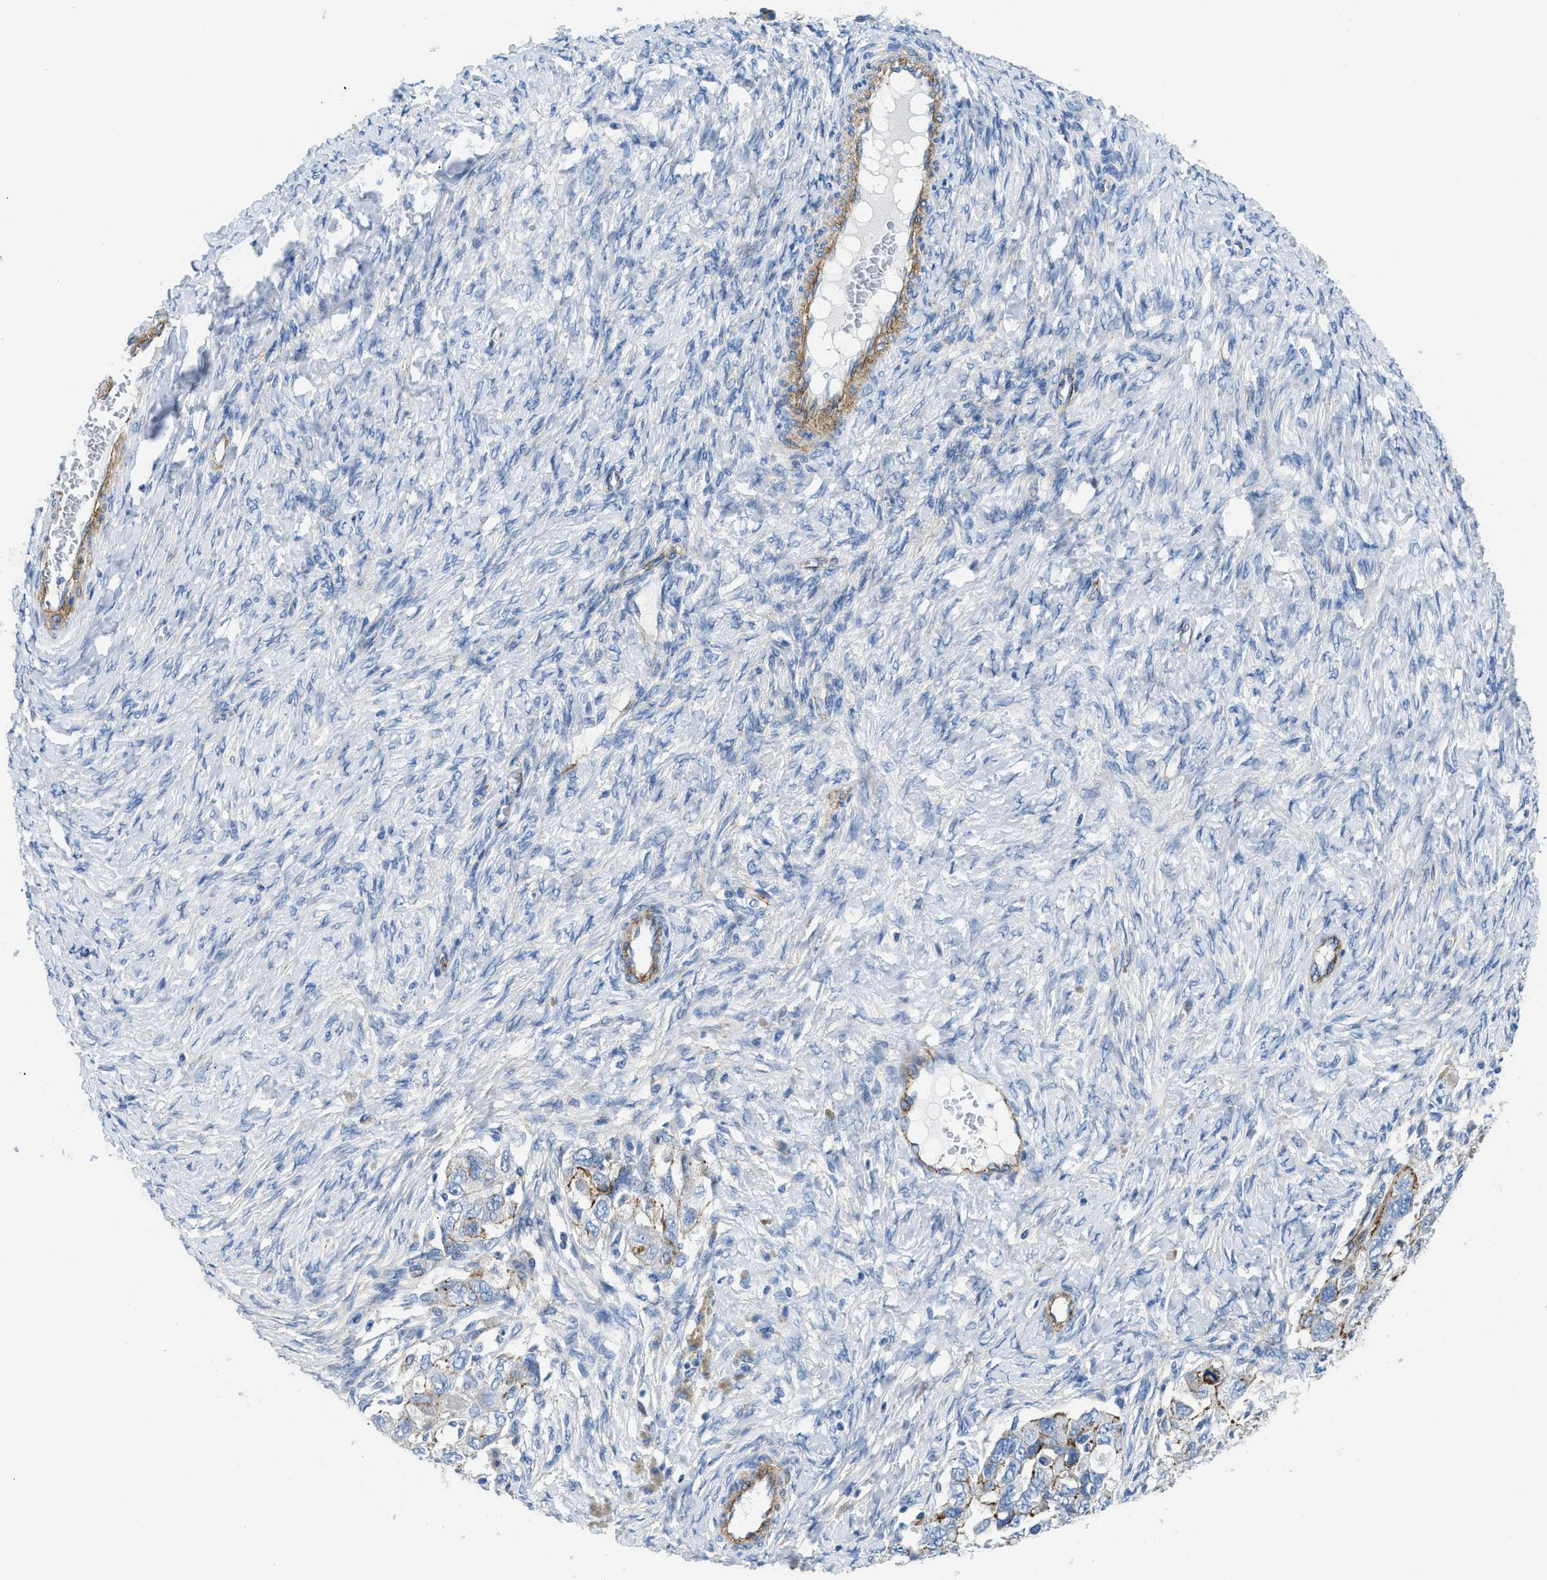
{"staining": {"intensity": "negative", "quantity": "none", "location": "none"}, "tissue": "ovarian cancer", "cell_type": "Tumor cells", "image_type": "cancer", "snomed": [{"axis": "morphology", "description": "Carcinoma, NOS"}, {"axis": "morphology", "description": "Cystadenocarcinoma, serous, NOS"}, {"axis": "topography", "description": "Ovary"}], "caption": "This is a image of immunohistochemistry staining of ovarian carcinoma, which shows no expression in tumor cells.", "gene": "CUTA", "patient": {"sex": "female", "age": 69}}